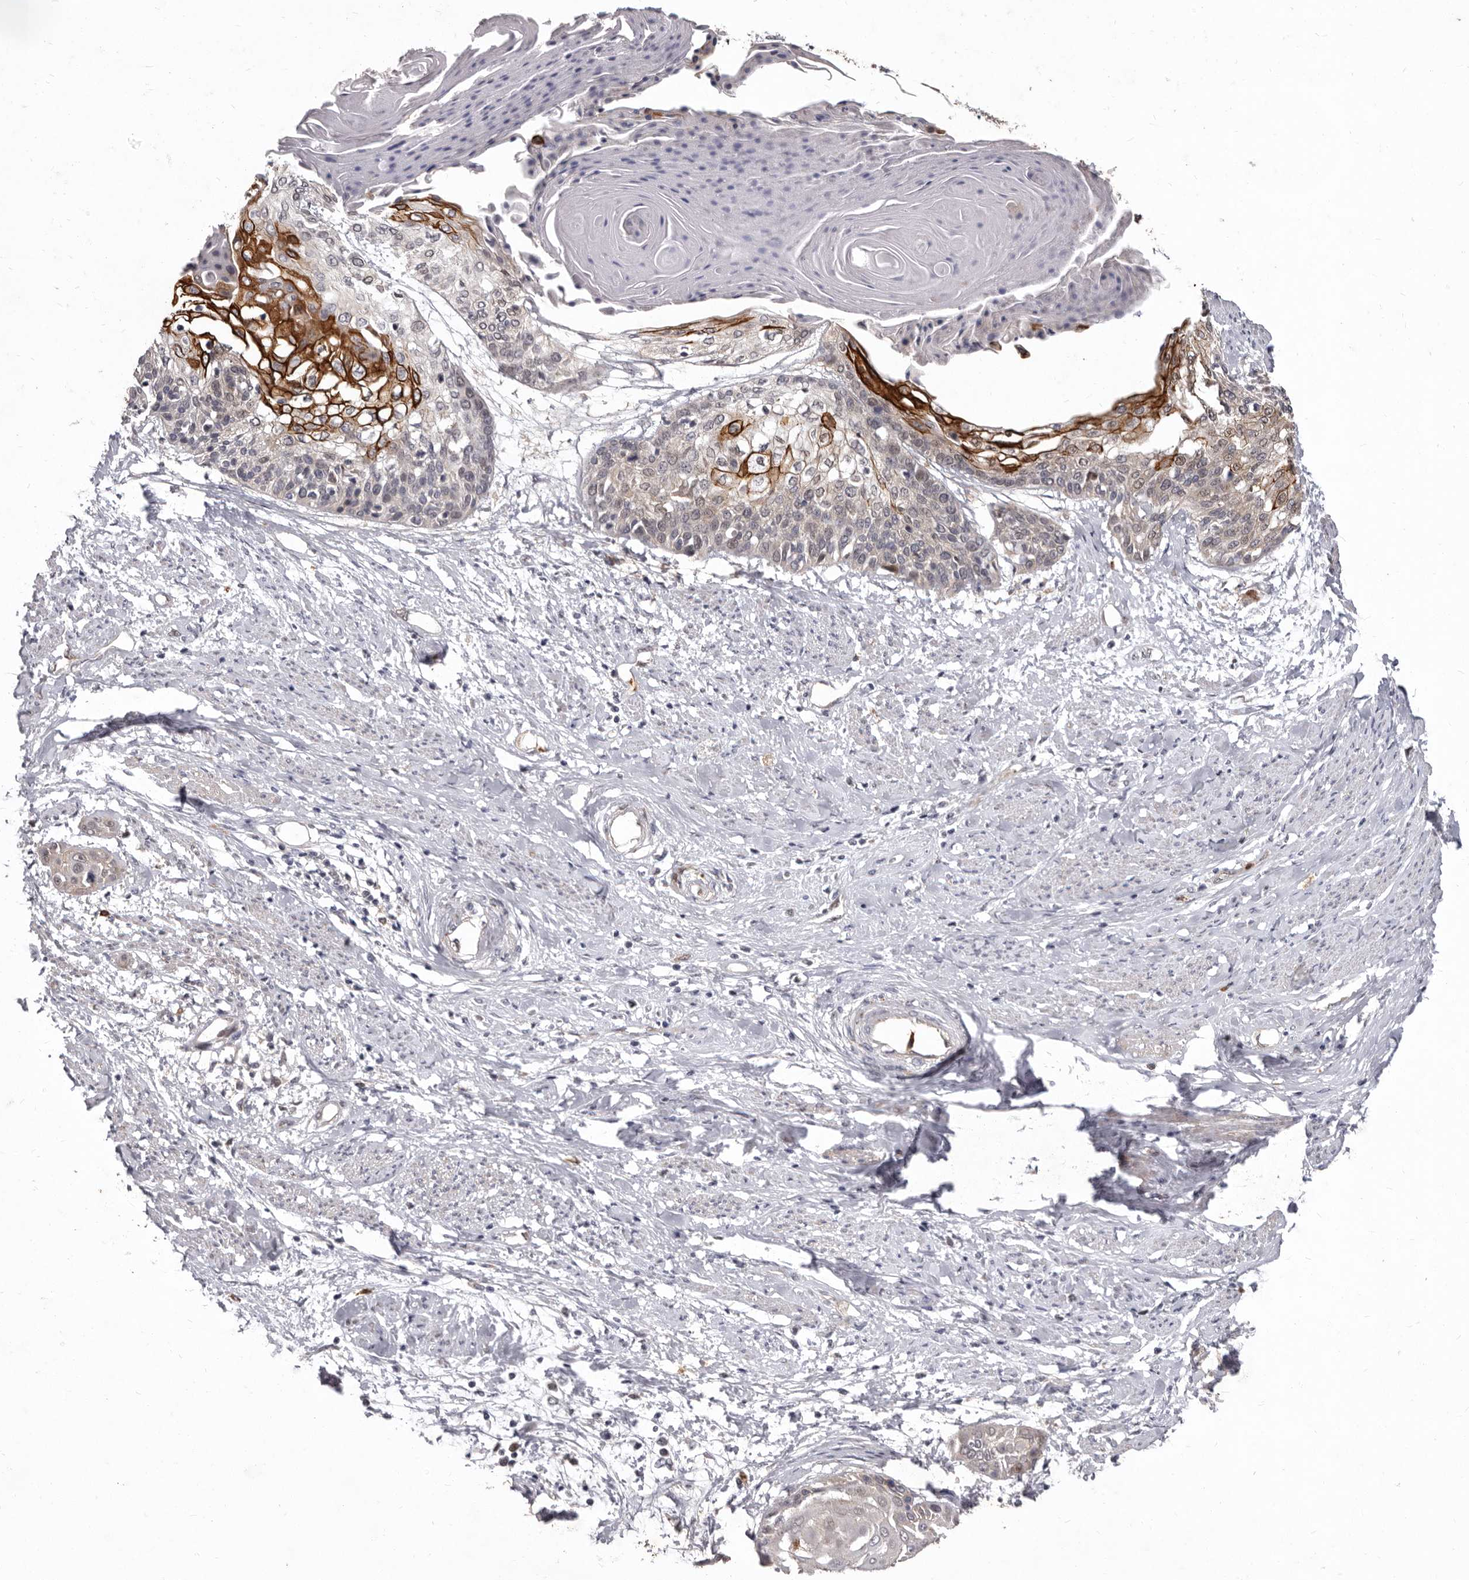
{"staining": {"intensity": "strong", "quantity": "<25%", "location": "cytoplasmic/membranous"}, "tissue": "cervical cancer", "cell_type": "Tumor cells", "image_type": "cancer", "snomed": [{"axis": "morphology", "description": "Squamous cell carcinoma, NOS"}, {"axis": "topography", "description": "Cervix"}], "caption": "Human squamous cell carcinoma (cervical) stained with a brown dye reveals strong cytoplasmic/membranous positive positivity in approximately <25% of tumor cells.", "gene": "ACLY", "patient": {"sex": "female", "age": 57}}